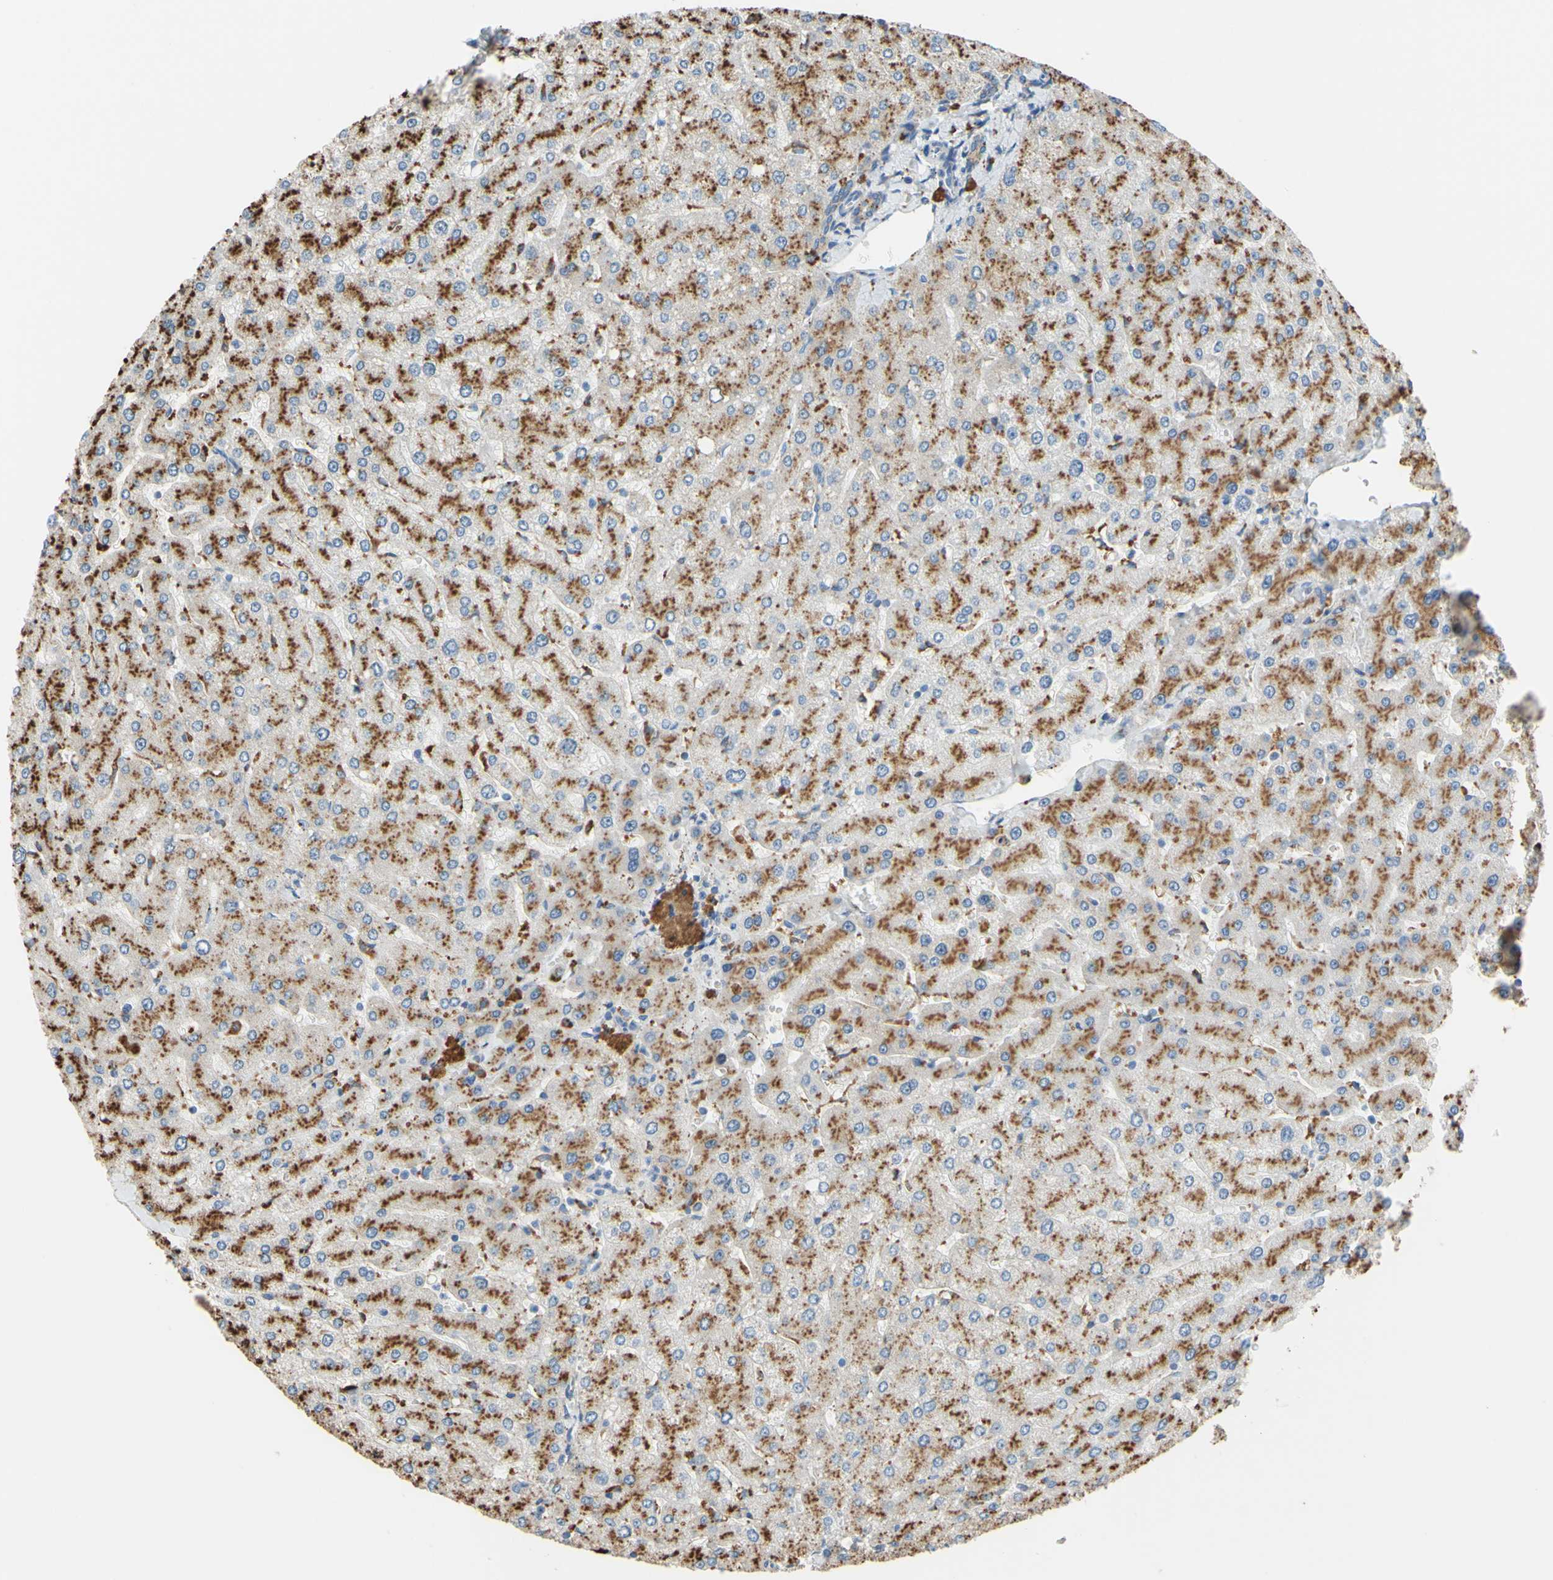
{"staining": {"intensity": "weak", "quantity": ">75%", "location": "cytoplasmic/membranous"}, "tissue": "liver", "cell_type": "Cholangiocytes", "image_type": "normal", "snomed": [{"axis": "morphology", "description": "Normal tissue, NOS"}, {"axis": "topography", "description": "Liver"}], "caption": "Weak cytoplasmic/membranous staining is present in approximately >75% of cholangiocytes in unremarkable liver. (brown staining indicates protein expression, while blue staining denotes nuclei).", "gene": "CTSD", "patient": {"sex": "male", "age": 55}}